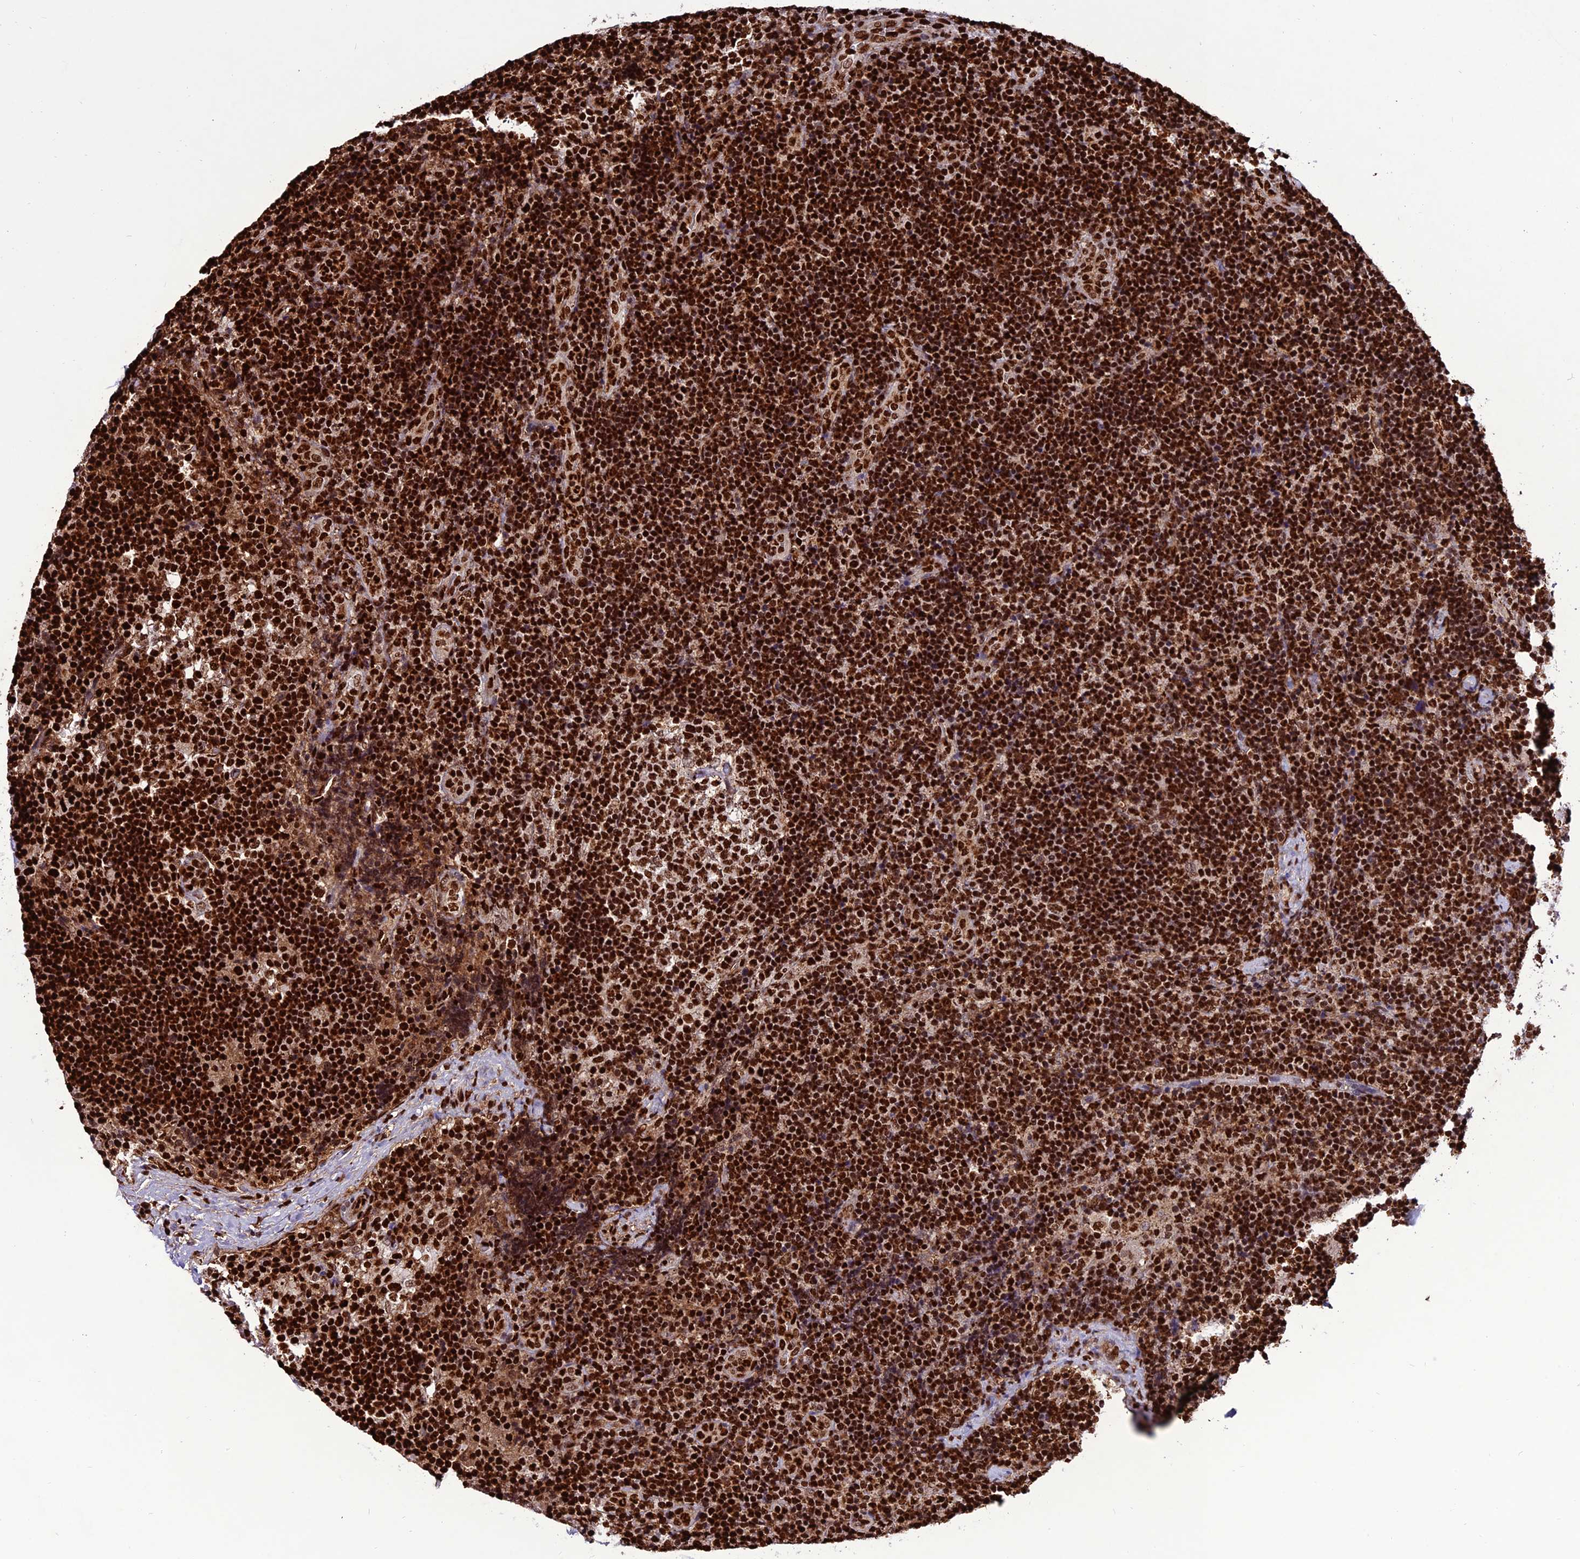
{"staining": {"intensity": "strong", "quantity": ">75%", "location": "nuclear"}, "tissue": "lymph node", "cell_type": "Germinal center cells", "image_type": "normal", "snomed": [{"axis": "morphology", "description": "Normal tissue, NOS"}, {"axis": "topography", "description": "Lymph node"}], "caption": "Lymph node stained with IHC shows strong nuclear expression in approximately >75% of germinal center cells.", "gene": "INO80E", "patient": {"sex": "female", "age": 22}}